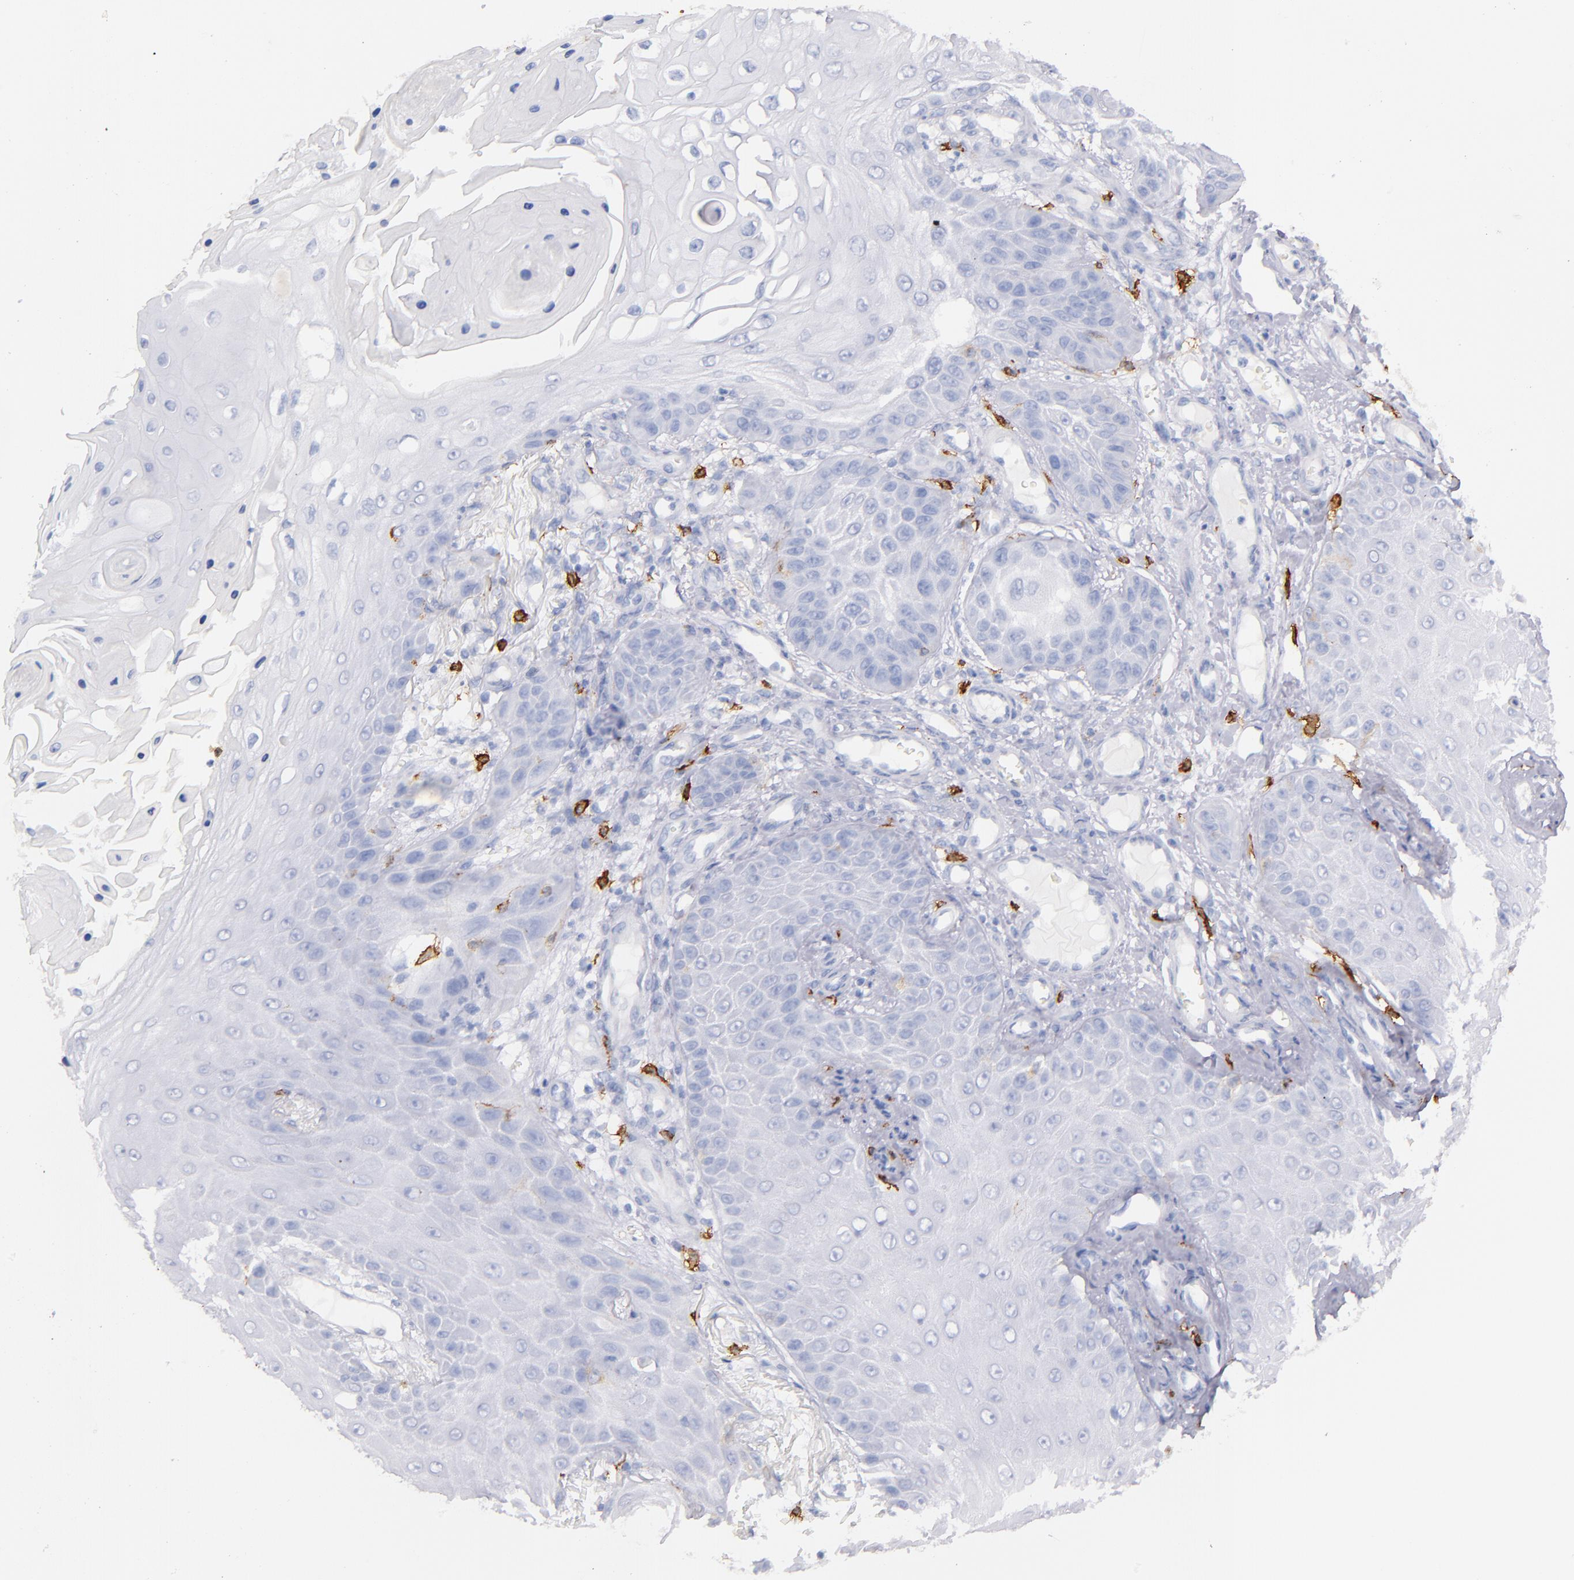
{"staining": {"intensity": "negative", "quantity": "none", "location": "none"}, "tissue": "skin cancer", "cell_type": "Tumor cells", "image_type": "cancer", "snomed": [{"axis": "morphology", "description": "Squamous cell carcinoma, NOS"}, {"axis": "topography", "description": "Skin"}], "caption": "The IHC photomicrograph has no significant positivity in tumor cells of skin squamous cell carcinoma tissue.", "gene": "KIT", "patient": {"sex": "female", "age": 40}}